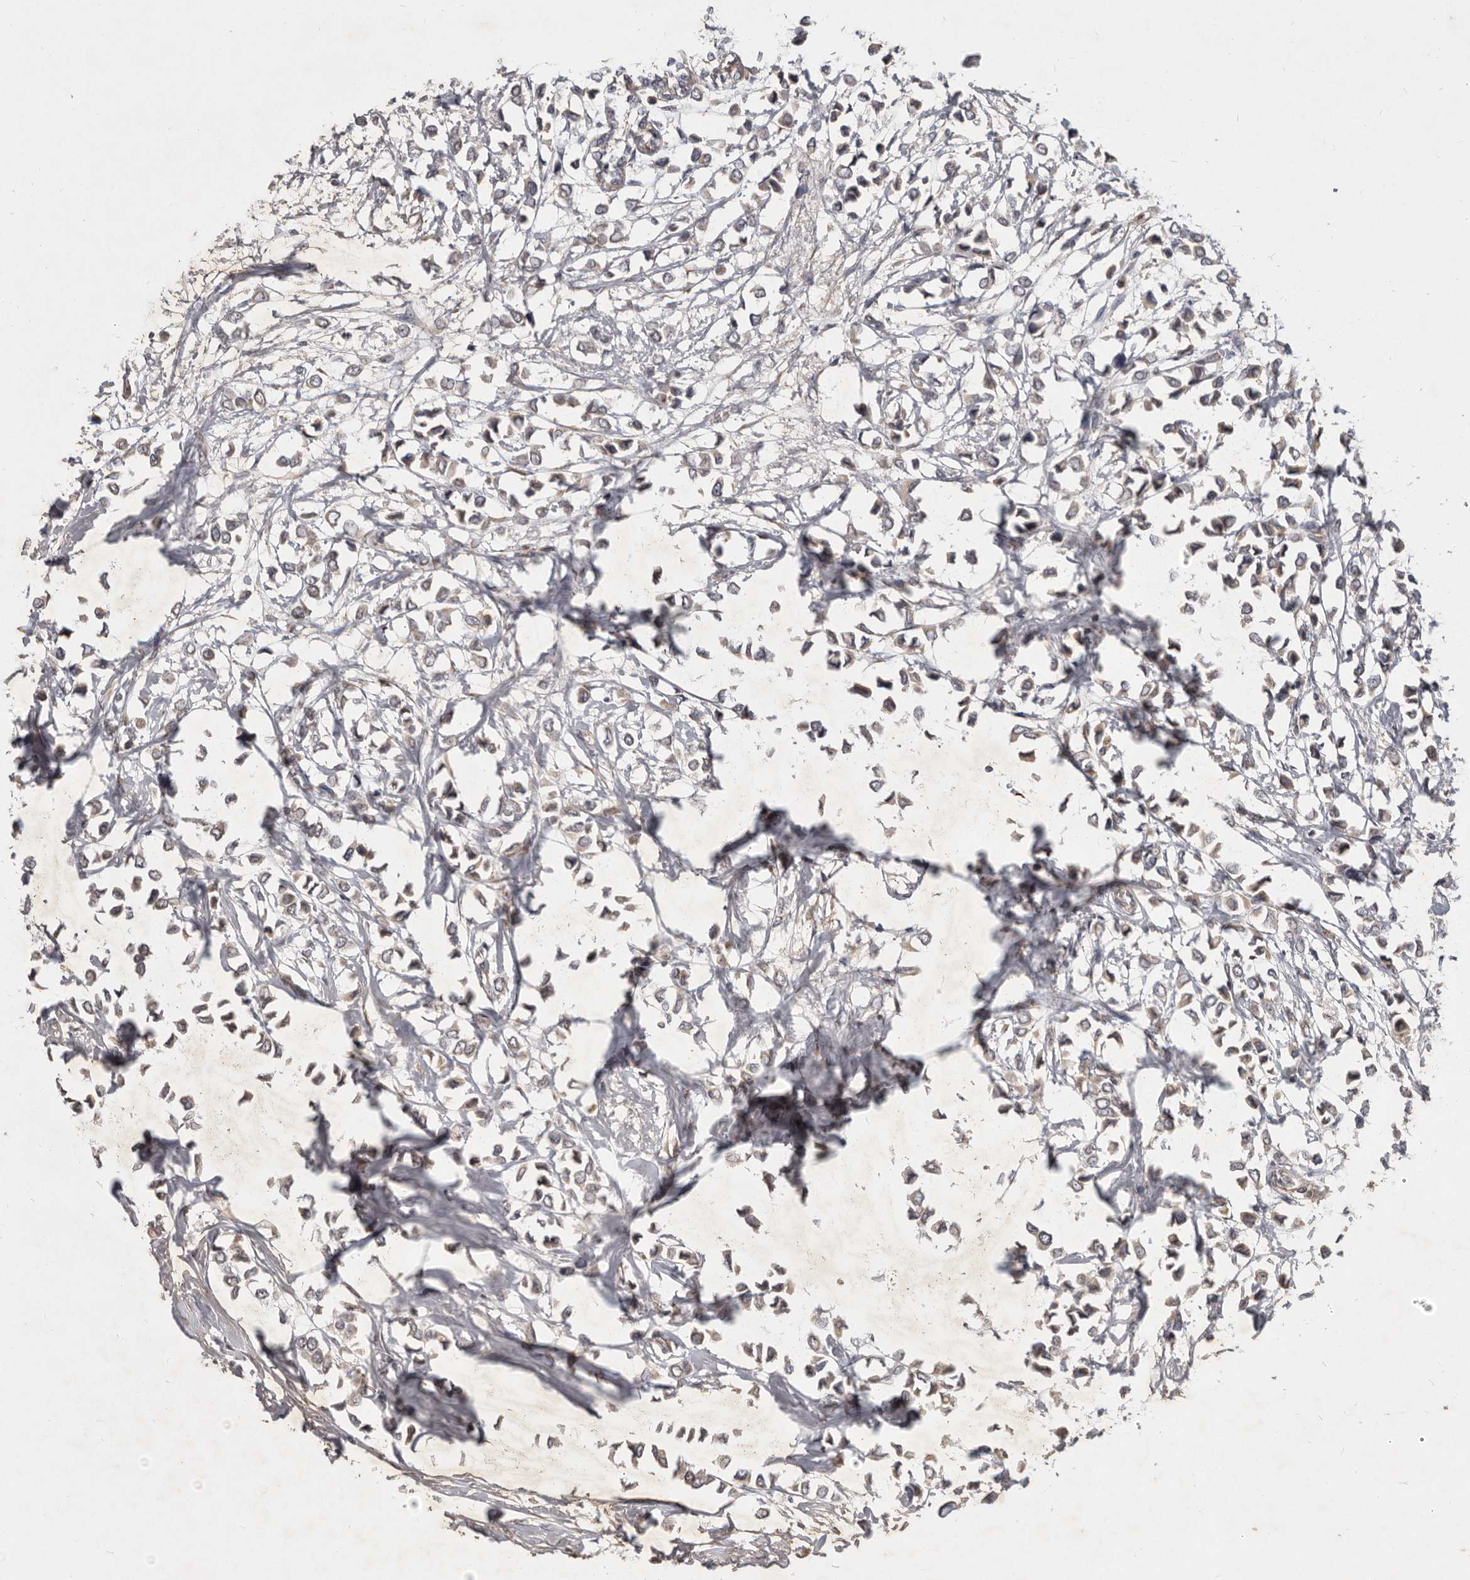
{"staining": {"intensity": "weak", "quantity": ">75%", "location": "cytoplasmic/membranous"}, "tissue": "breast cancer", "cell_type": "Tumor cells", "image_type": "cancer", "snomed": [{"axis": "morphology", "description": "Lobular carcinoma"}, {"axis": "topography", "description": "Breast"}], "caption": "Immunohistochemical staining of human breast lobular carcinoma shows weak cytoplasmic/membranous protein positivity in about >75% of tumor cells.", "gene": "DNAJC28", "patient": {"sex": "female", "age": 51}}